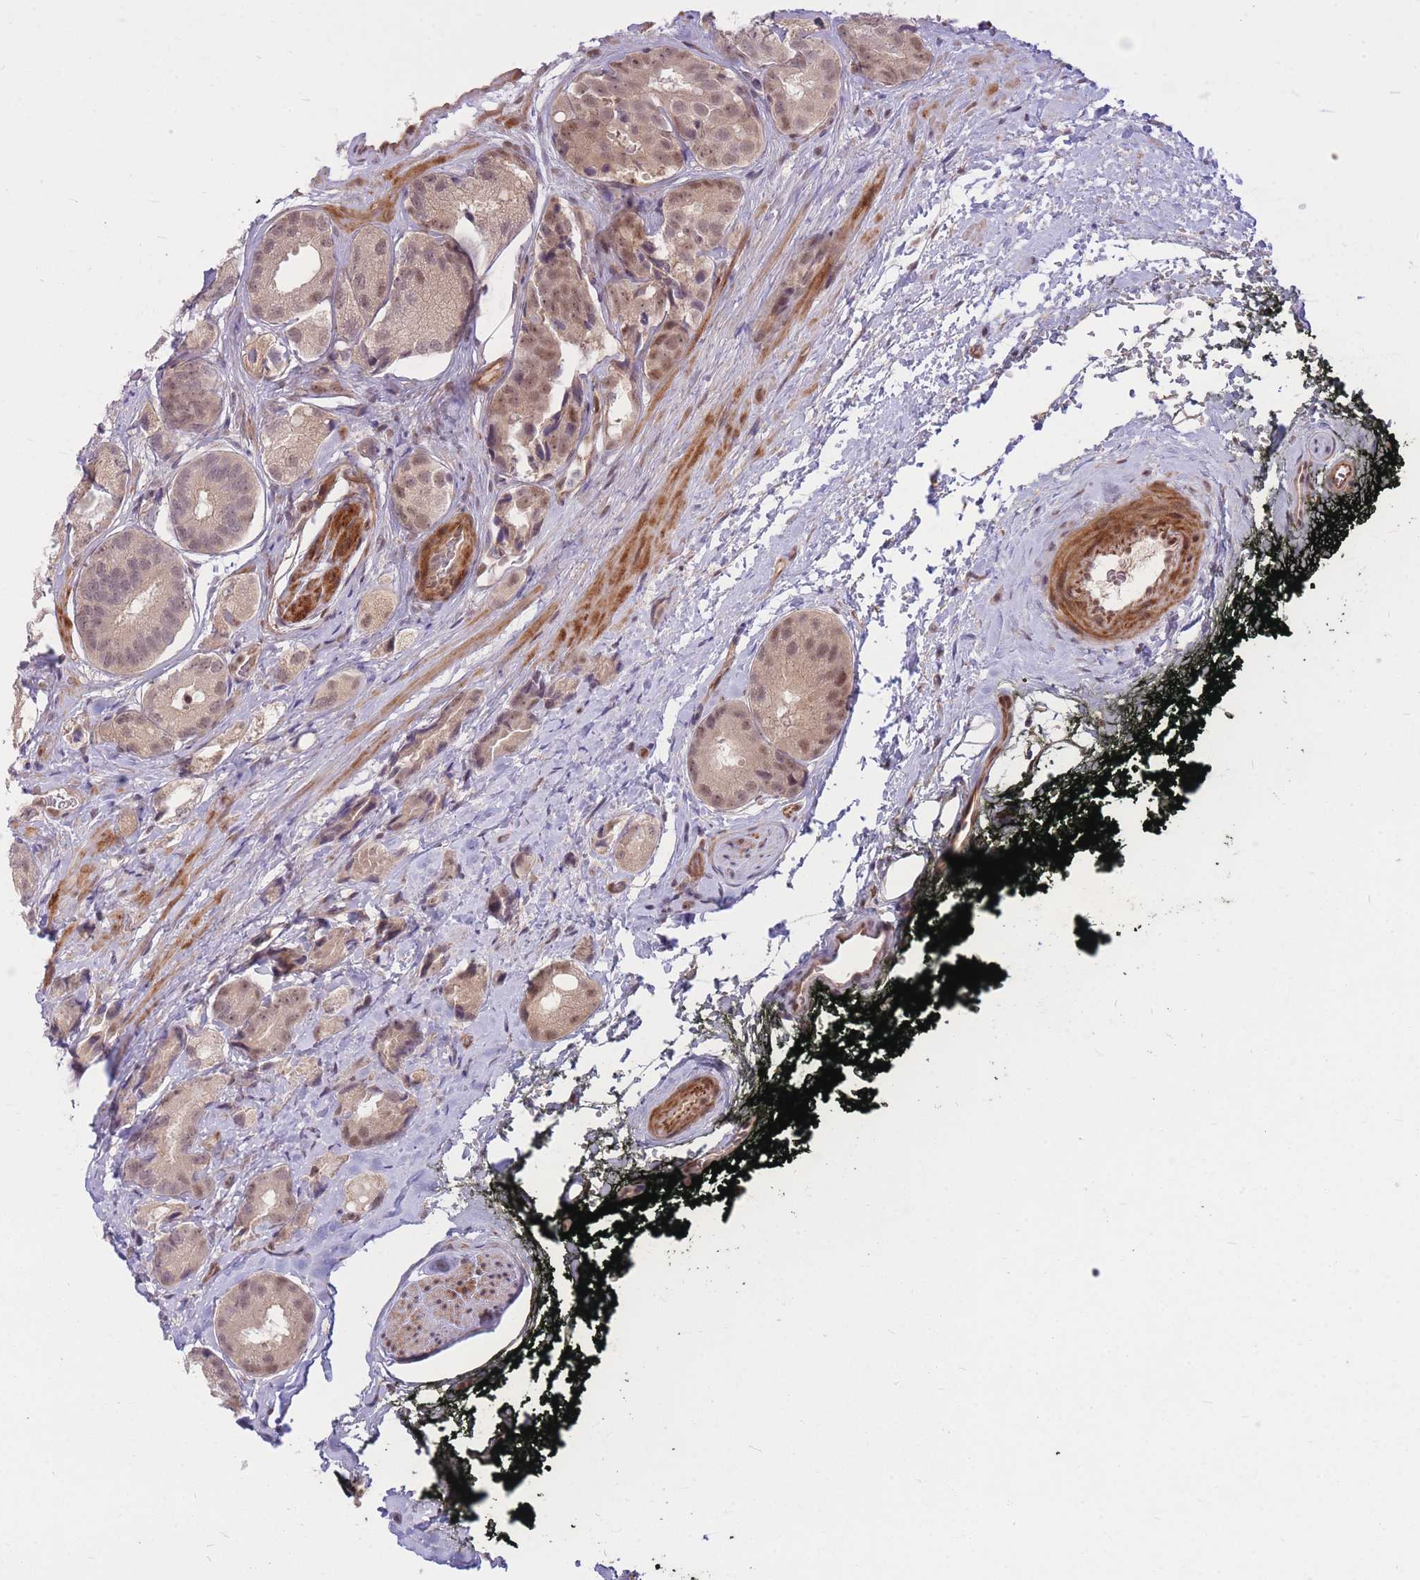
{"staining": {"intensity": "weak", "quantity": "25%-75%", "location": "cytoplasmic/membranous"}, "tissue": "prostate cancer", "cell_type": "Tumor cells", "image_type": "cancer", "snomed": [{"axis": "morphology", "description": "Adenocarcinoma, High grade"}, {"axis": "topography", "description": "Prostate"}], "caption": "Weak cytoplasmic/membranous positivity for a protein is appreciated in approximately 25%-75% of tumor cells of prostate cancer using IHC.", "gene": "ERCC2", "patient": {"sex": "male", "age": 71}}